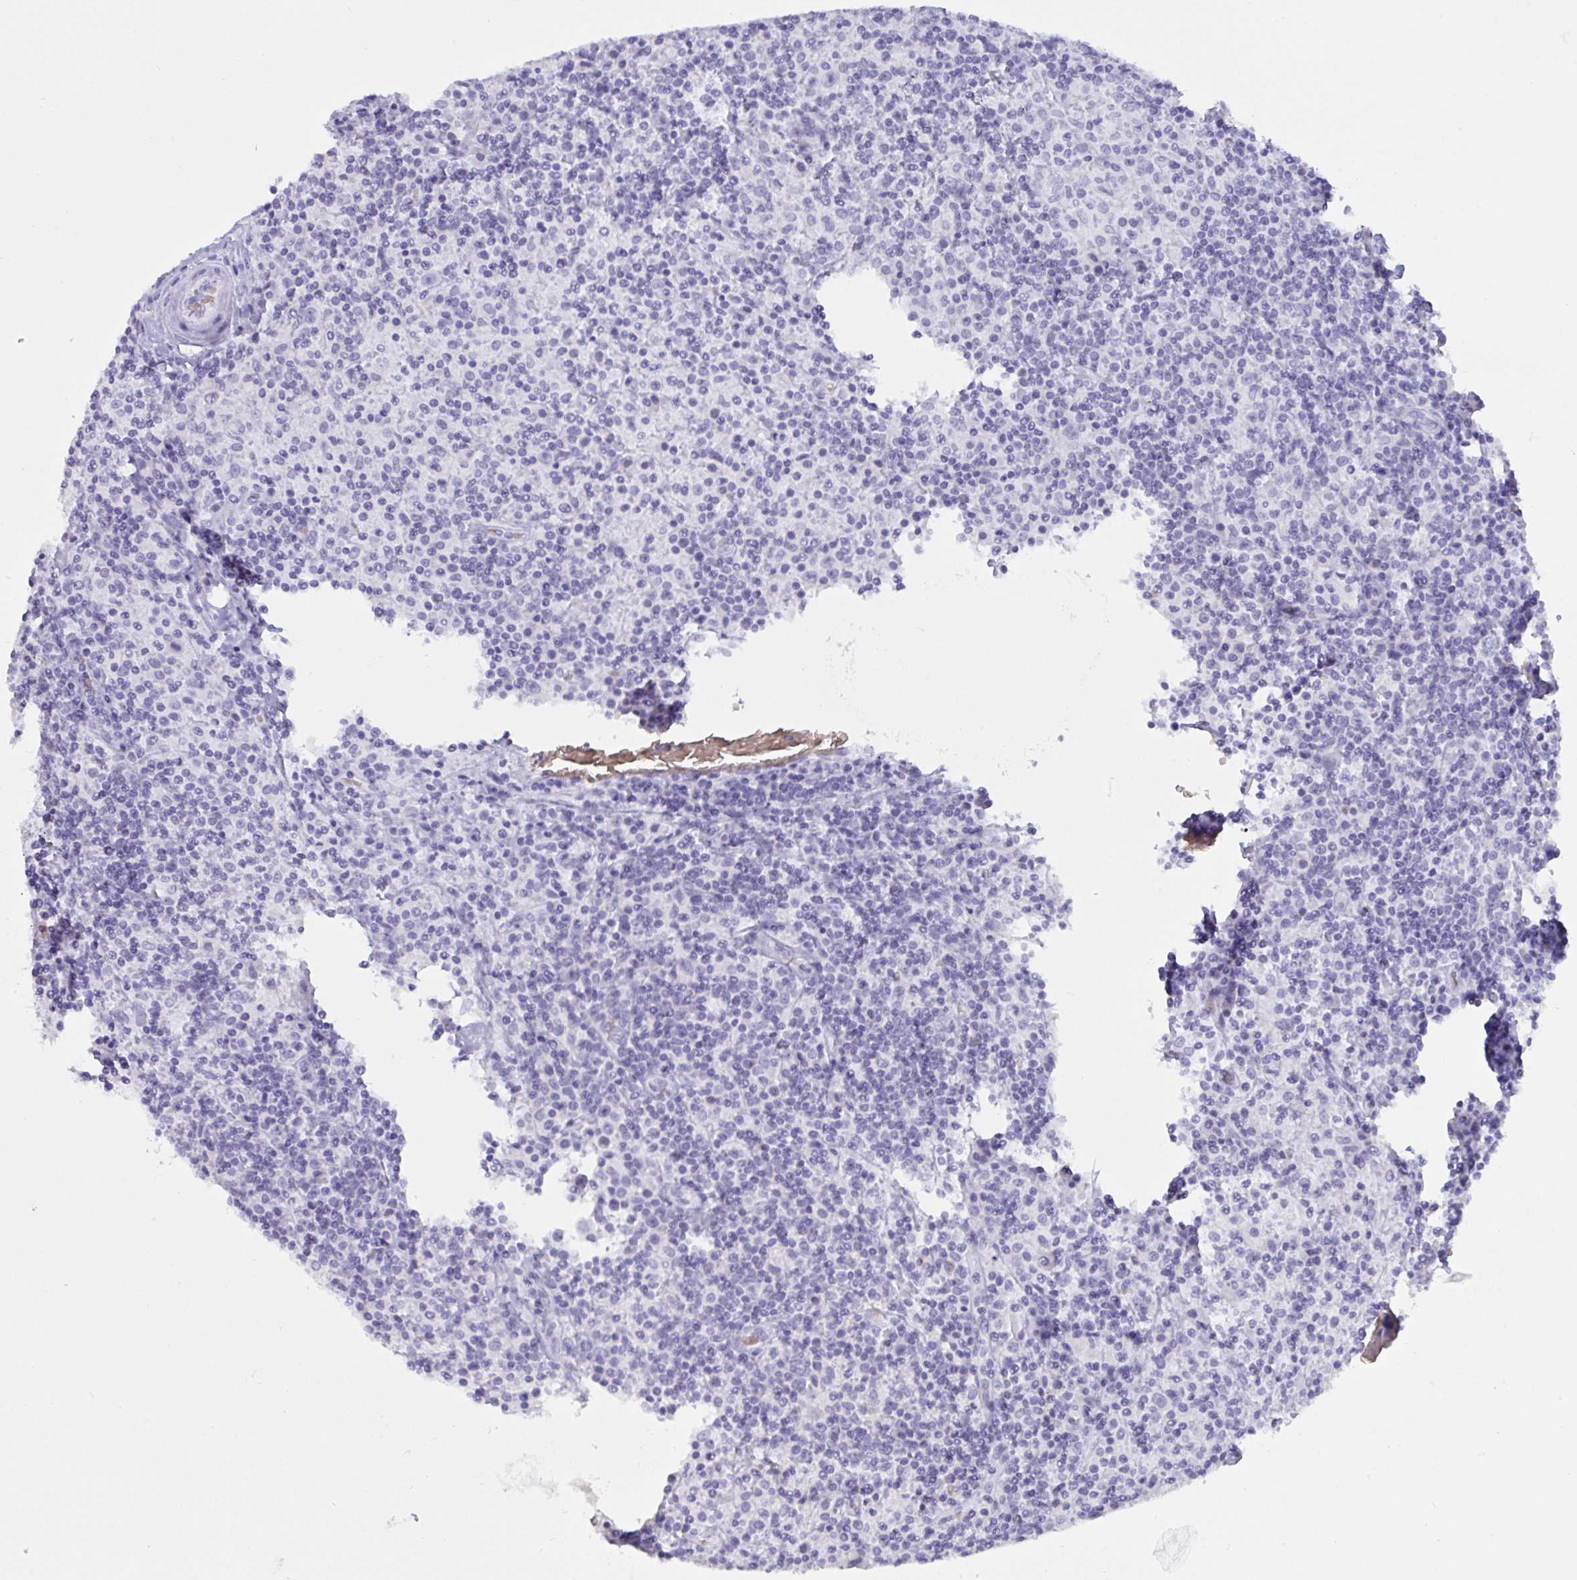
{"staining": {"intensity": "negative", "quantity": "none", "location": "none"}, "tissue": "lymphoma", "cell_type": "Tumor cells", "image_type": "cancer", "snomed": [{"axis": "morphology", "description": "Hodgkin's disease, NOS"}, {"axis": "topography", "description": "Lymph node"}], "caption": "The IHC histopathology image has no significant positivity in tumor cells of Hodgkin's disease tissue. The staining was performed using DAB (3,3'-diaminobenzidine) to visualize the protein expression in brown, while the nuclei were stained in blue with hematoxylin (Magnification: 20x).", "gene": "SLC2A1", "patient": {"sex": "male", "age": 70}}